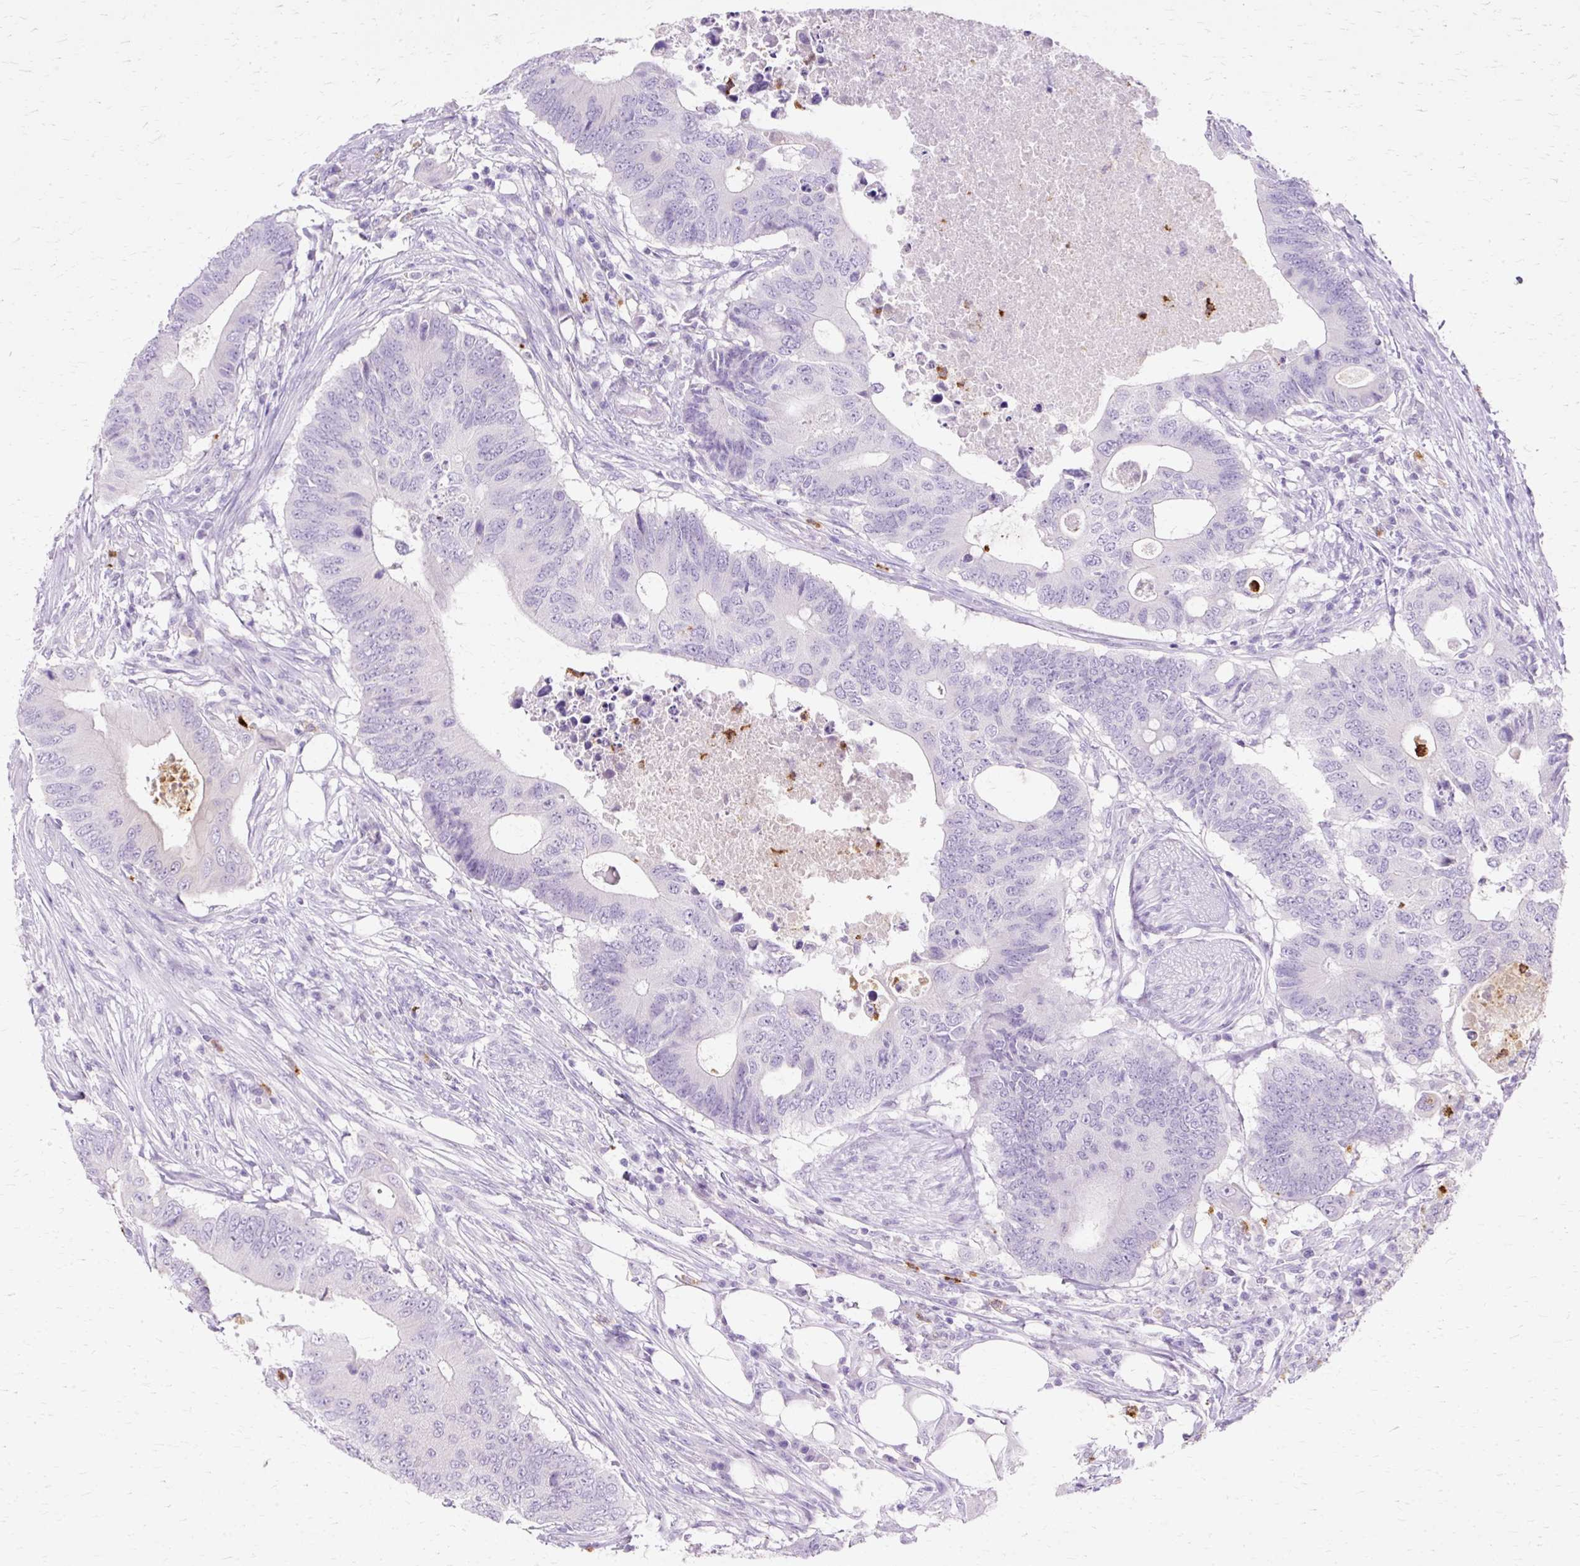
{"staining": {"intensity": "negative", "quantity": "none", "location": "none"}, "tissue": "colorectal cancer", "cell_type": "Tumor cells", "image_type": "cancer", "snomed": [{"axis": "morphology", "description": "Adenocarcinoma, NOS"}, {"axis": "topography", "description": "Colon"}], "caption": "Immunohistochemistry (IHC) histopathology image of neoplastic tissue: colorectal adenocarcinoma stained with DAB shows no significant protein staining in tumor cells. (DAB (3,3'-diaminobenzidine) IHC visualized using brightfield microscopy, high magnification).", "gene": "DEFA1", "patient": {"sex": "male", "age": 71}}